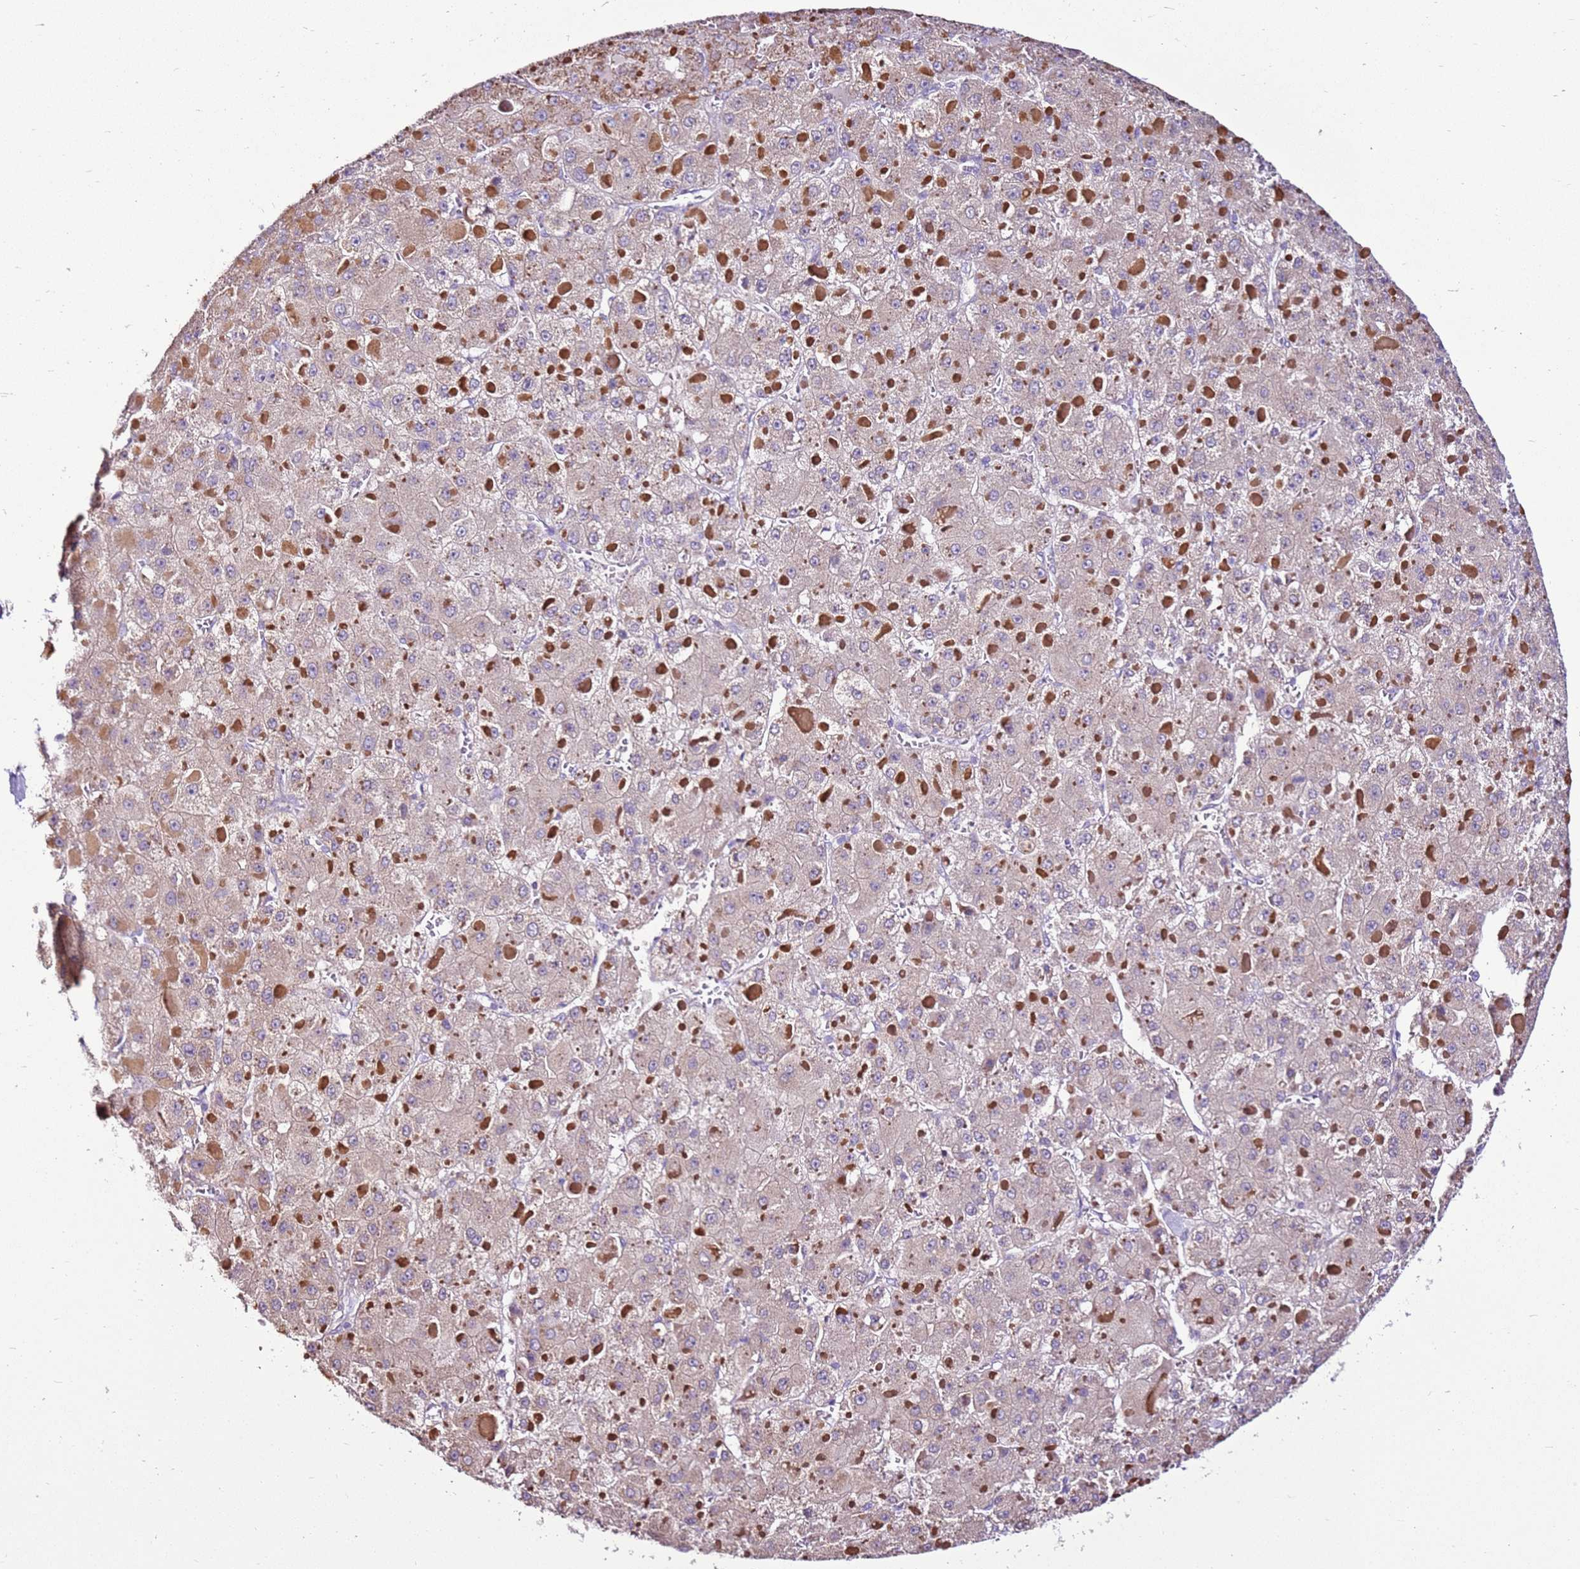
{"staining": {"intensity": "moderate", "quantity": "25%-75%", "location": "cytoplasmic/membranous"}, "tissue": "liver cancer", "cell_type": "Tumor cells", "image_type": "cancer", "snomed": [{"axis": "morphology", "description": "Carcinoma, Hepatocellular, NOS"}, {"axis": "topography", "description": "Liver"}], "caption": "IHC micrograph of neoplastic tissue: hepatocellular carcinoma (liver) stained using IHC displays medium levels of moderate protein expression localized specifically in the cytoplasmic/membranous of tumor cells, appearing as a cytoplasmic/membranous brown color.", "gene": "SLC38A5", "patient": {"sex": "female", "age": 73}}